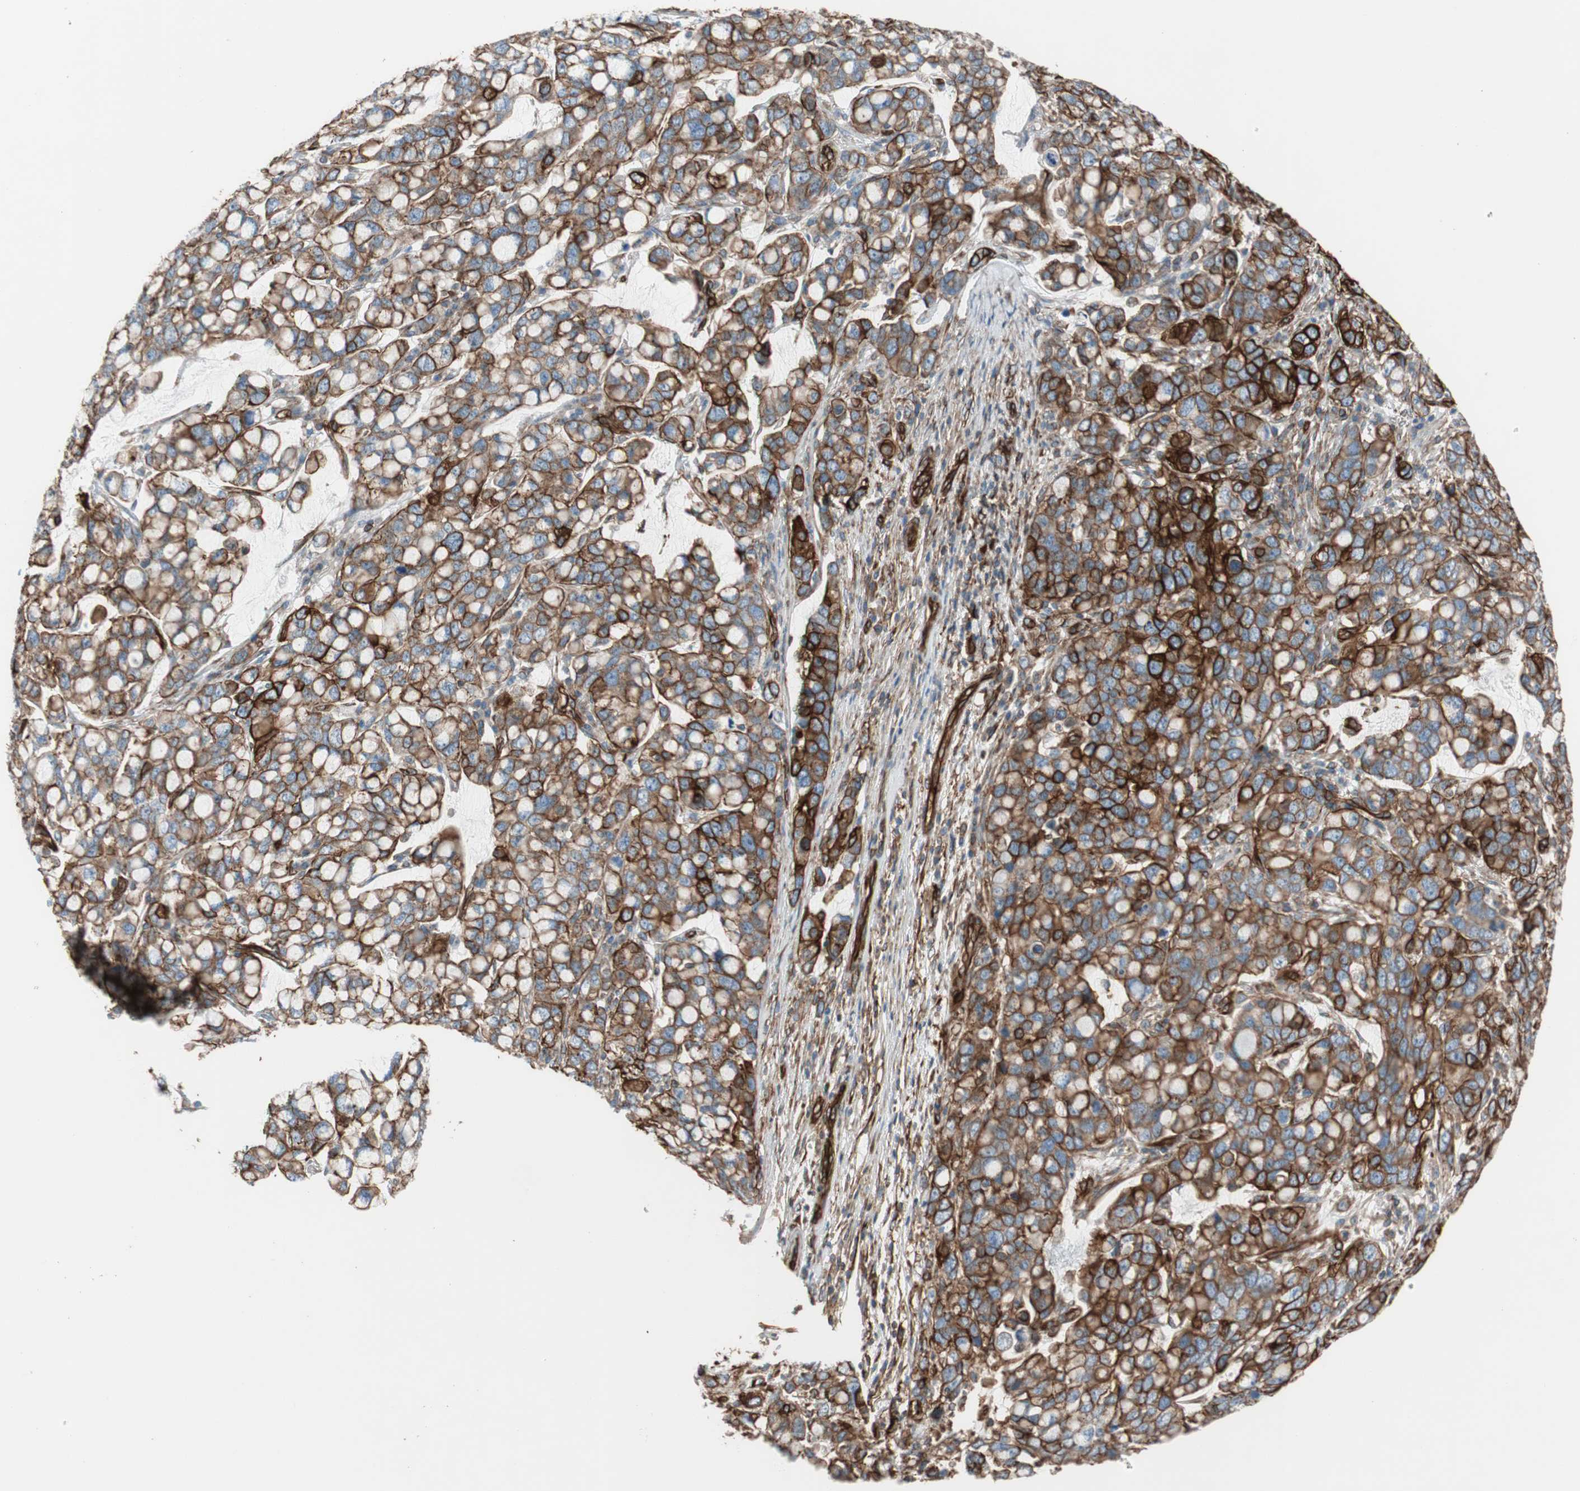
{"staining": {"intensity": "strong", "quantity": ">75%", "location": "cytoplasmic/membranous"}, "tissue": "stomach cancer", "cell_type": "Tumor cells", "image_type": "cancer", "snomed": [{"axis": "morphology", "description": "Adenocarcinoma, NOS"}, {"axis": "topography", "description": "Stomach, lower"}], "caption": "Strong cytoplasmic/membranous positivity is appreciated in about >75% of tumor cells in adenocarcinoma (stomach).", "gene": "TCTA", "patient": {"sex": "male", "age": 84}}